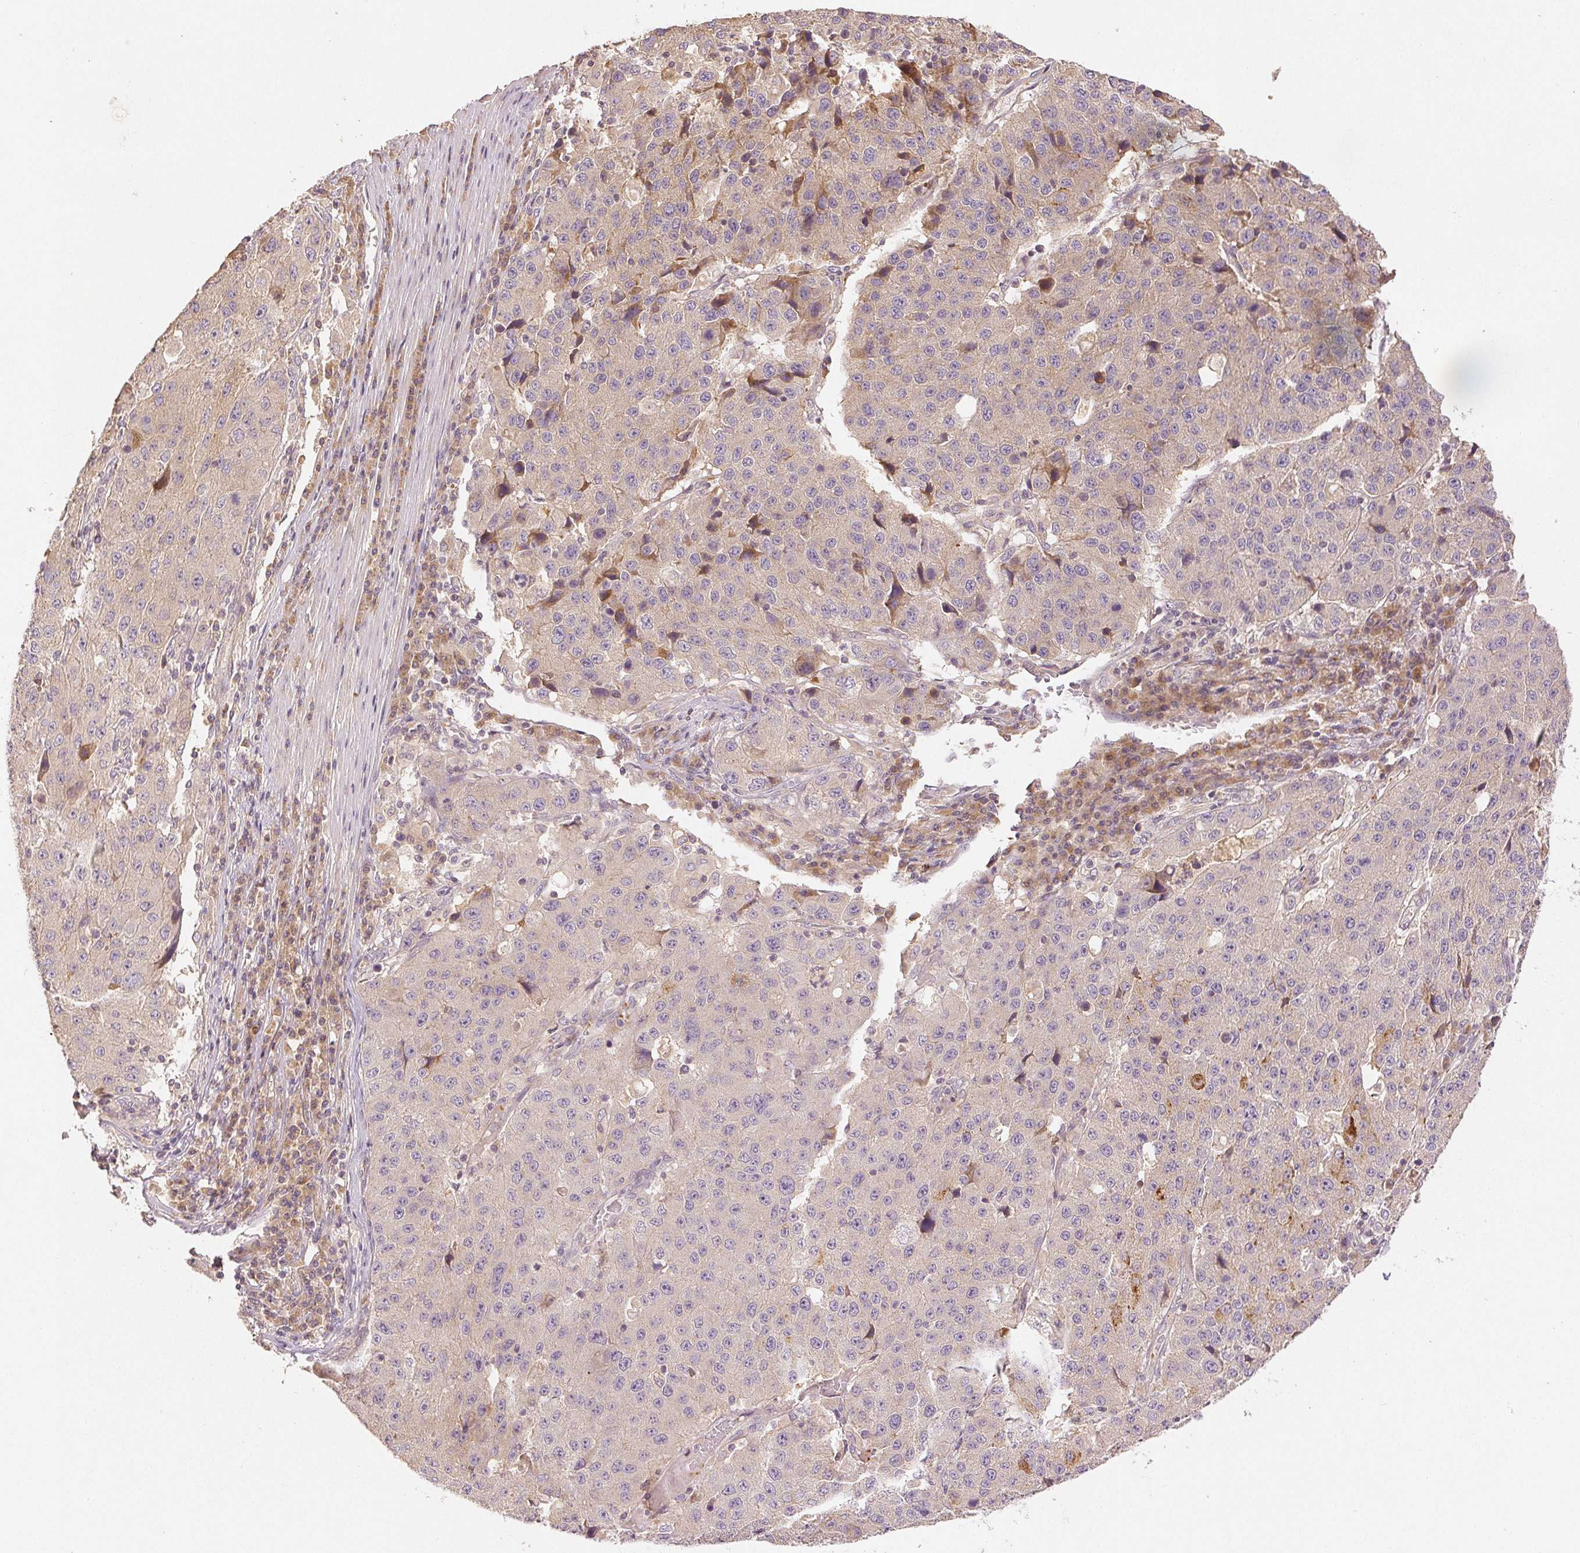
{"staining": {"intensity": "negative", "quantity": "none", "location": "none"}, "tissue": "stomach cancer", "cell_type": "Tumor cells", "image_type": "cancer", "snomed": [{"axis": "morphology", "description": "Adenocarcinoma, NOS"}, {"axis": "topography", "description": "Stomach"}], "caption": "The immunohistochemistry (IHC) histopathology image has no significant expression in tumor cells of adenocarcinoma (stomach) tissue.", "gene": "YIF1B", "patient": {"sex": "male", "age": 71}}